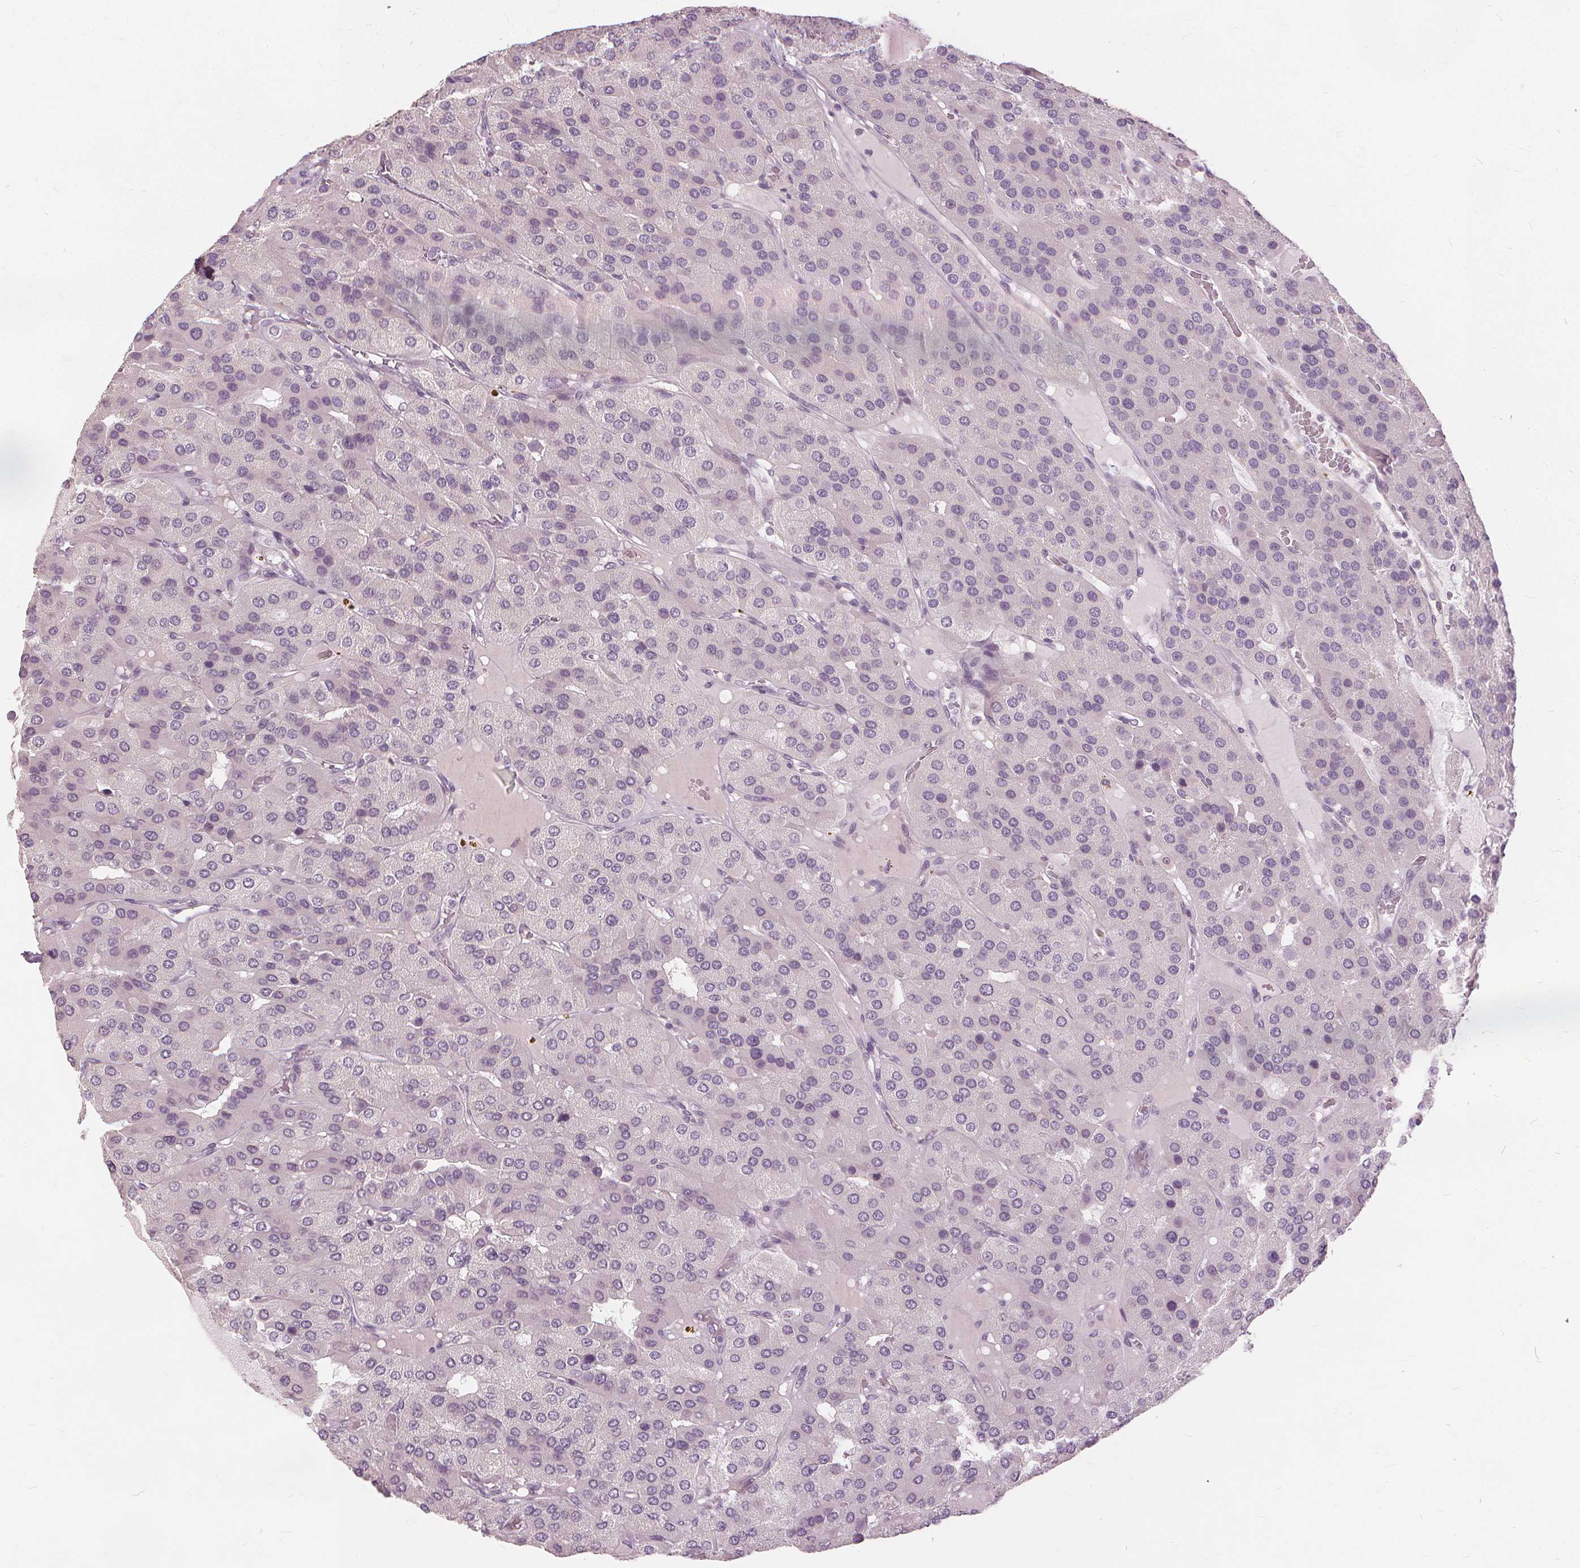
{"staining": {"intensity": "negative", "quantity": "none", "location": "none"}, "tissue": "parathyroid gland", "cell_type": "Glandular cells", "image_type": "normal", "snomed": [{"axis": "morphology", "description": "Normal tissue, NOS"}, {"axis": "morphology", "description": "Adenoma, NOS"}, {"axis": "topography", "description": "Parathyroid gland"}], "caption": "Unremarkable parathyroid gland was stained to show a protein in brown. There is no significant staining in glandular cells.", "gene": "SFTPD", "patient": {"sex": "female", "age": 86}}